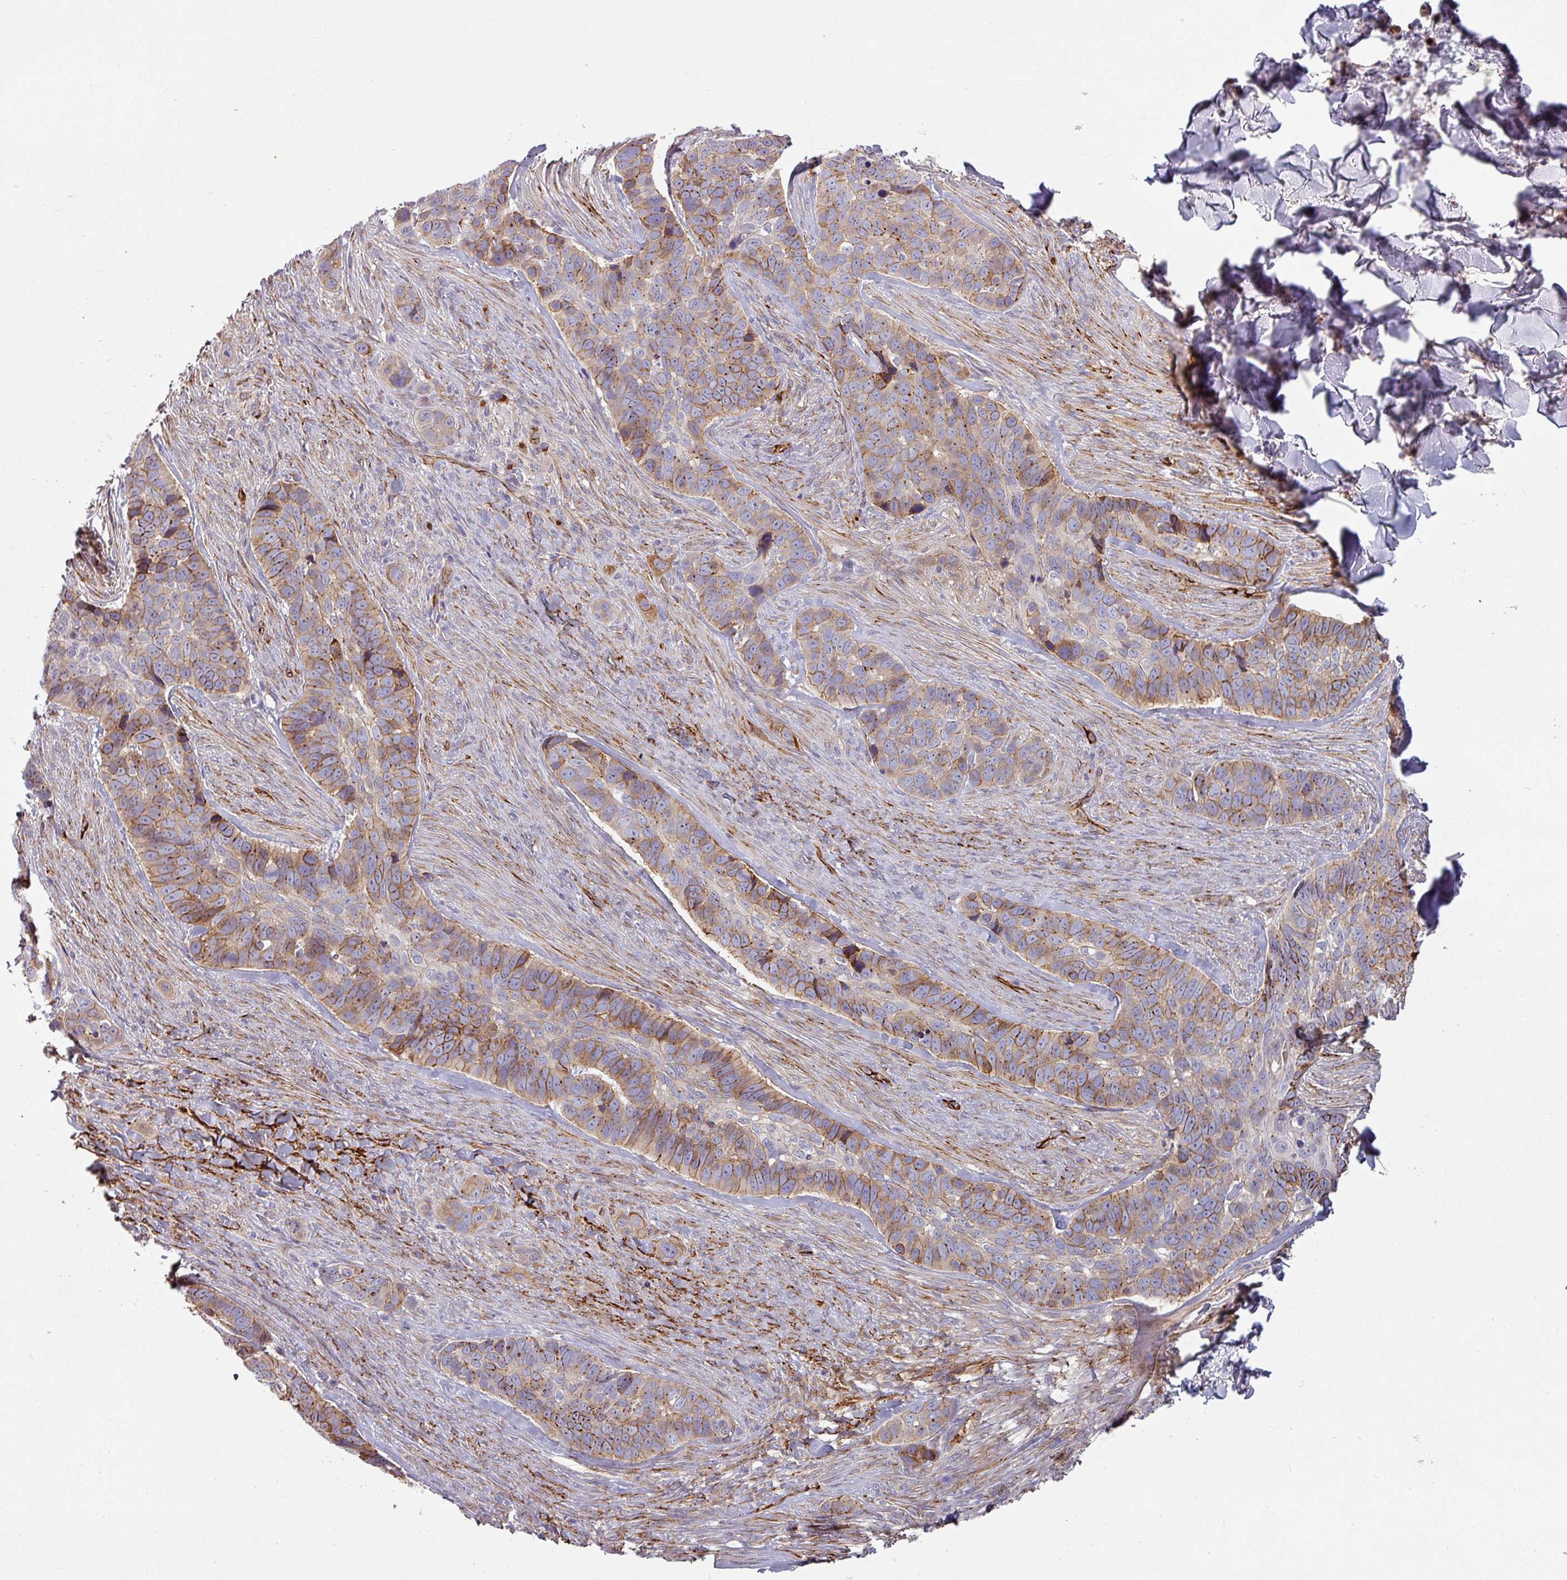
{"staining": {"intensity": "moderate", "quantity": ">75%", "location": "cytoplasmic/membranous"}, "tissue": "skin cancer", "cell_type": "Tumor cells", "image_type": "cancer", "snomed": [{"axis": "morphology", "description": "Basal cell carcinoma"}, {"axis": "topography", "description": "Skin"}], "caption": "Protein staining reveals moderate cytoplasmic/membranous staining in about >75% of tumor cells in skin cancer. (DAB IHC with brightfield microscopy, high magnification).", "gene": "PRODH2", "patient": {"sex": "female", "age": 82}}